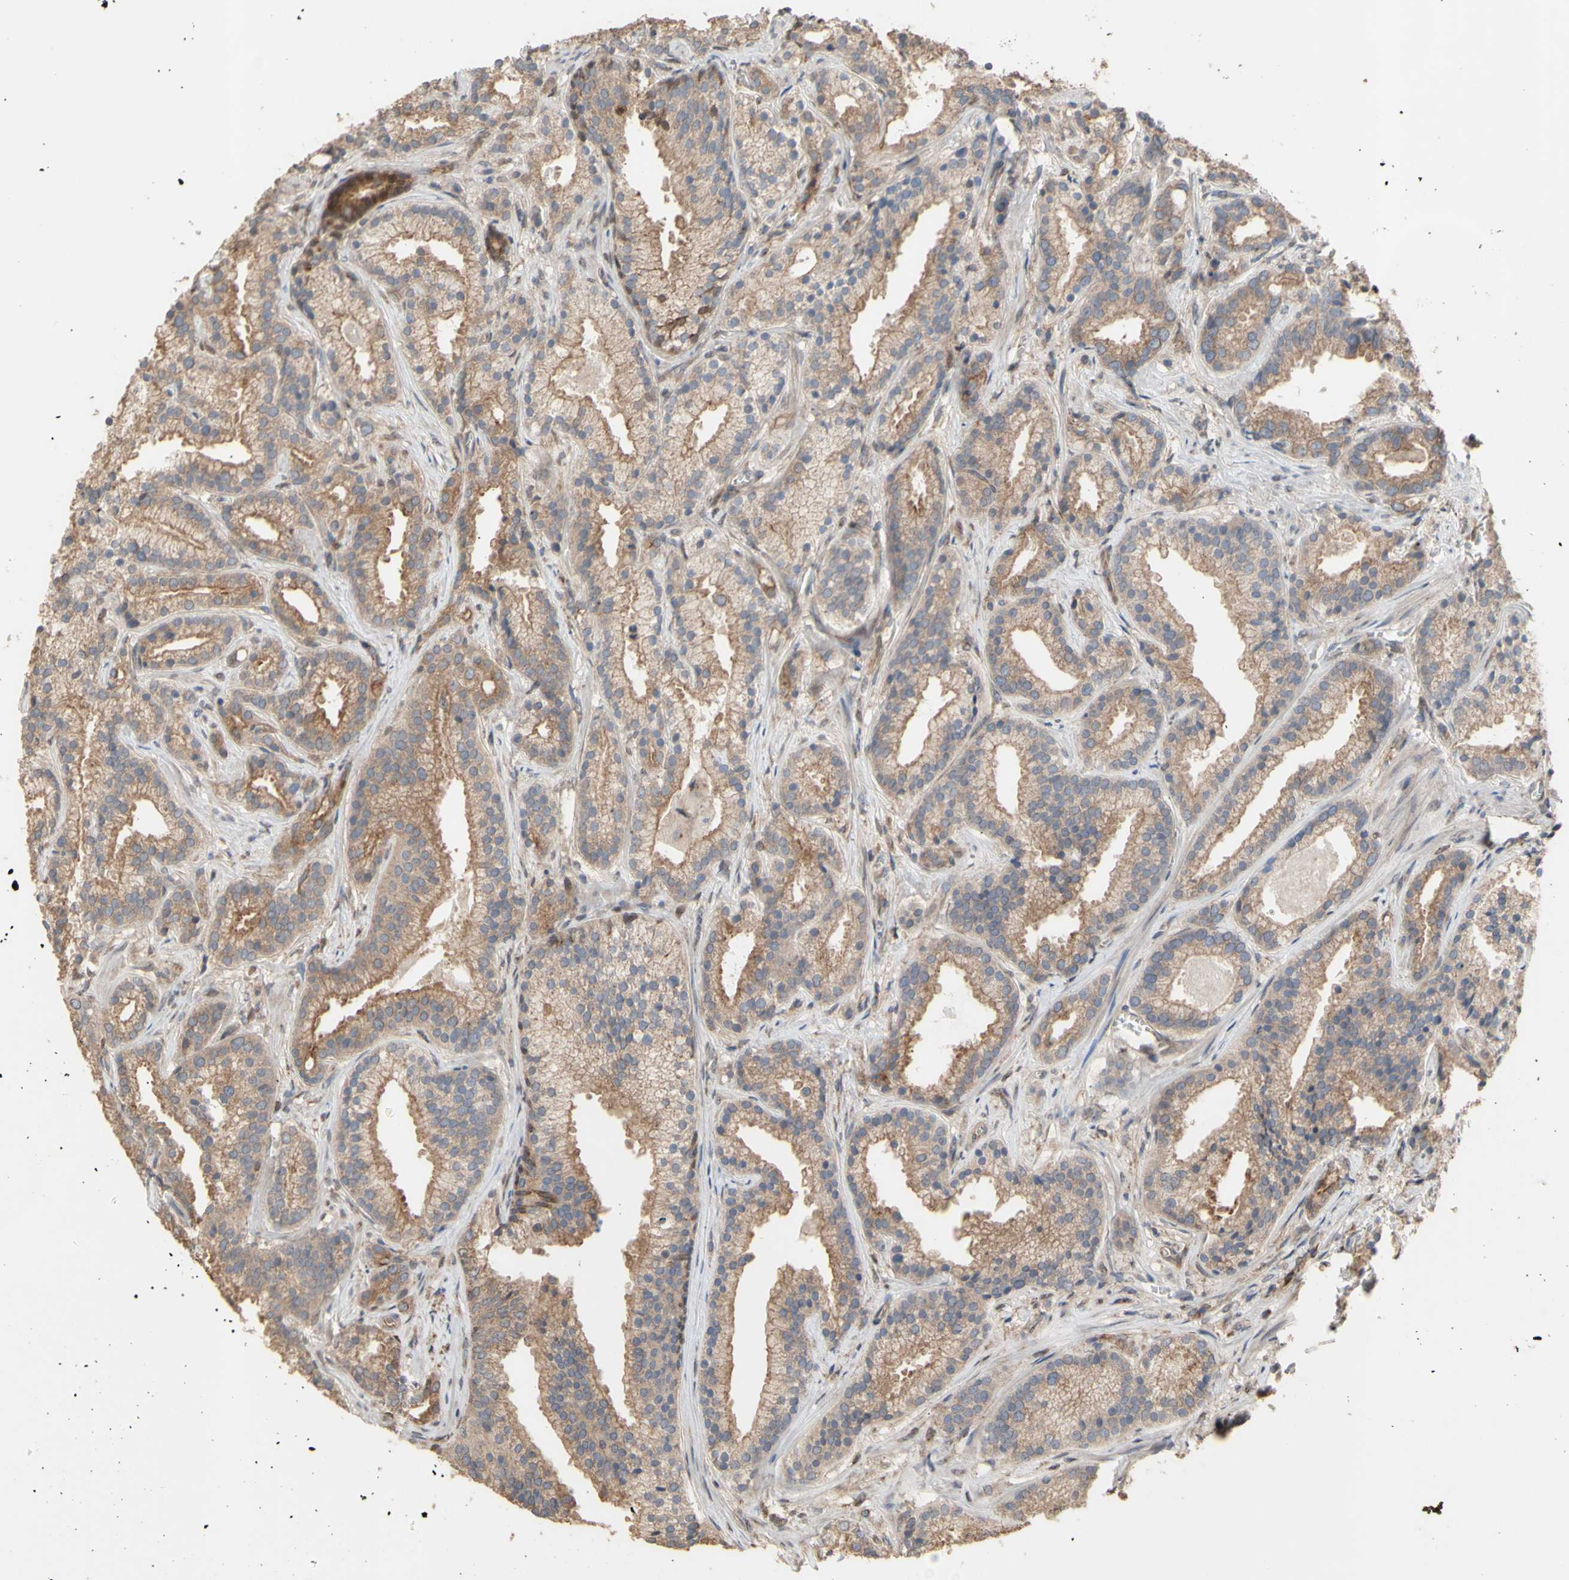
{"staining": {"intensity": "moderate", "quantity": ">75%", "location": "cytoplasmic/membranous"}, "tissue": "prostate cancer", "cell_type": "Tumor cells", "image_type": "cancer", "snomed": [{"axis": "morphology", "description": "Adenocarcinoma, Low grade"}, {"axis": "topography", "description": "Prostate"}], "caption": "About >75% of tumor cells in prostate cancer demonstrate moderate cytoplasmic/membranous protein staining as visualized by brown immunohistochemical staining.", "gene": "NECTIN3", "patient": {"sex": "male", "age": 59}}